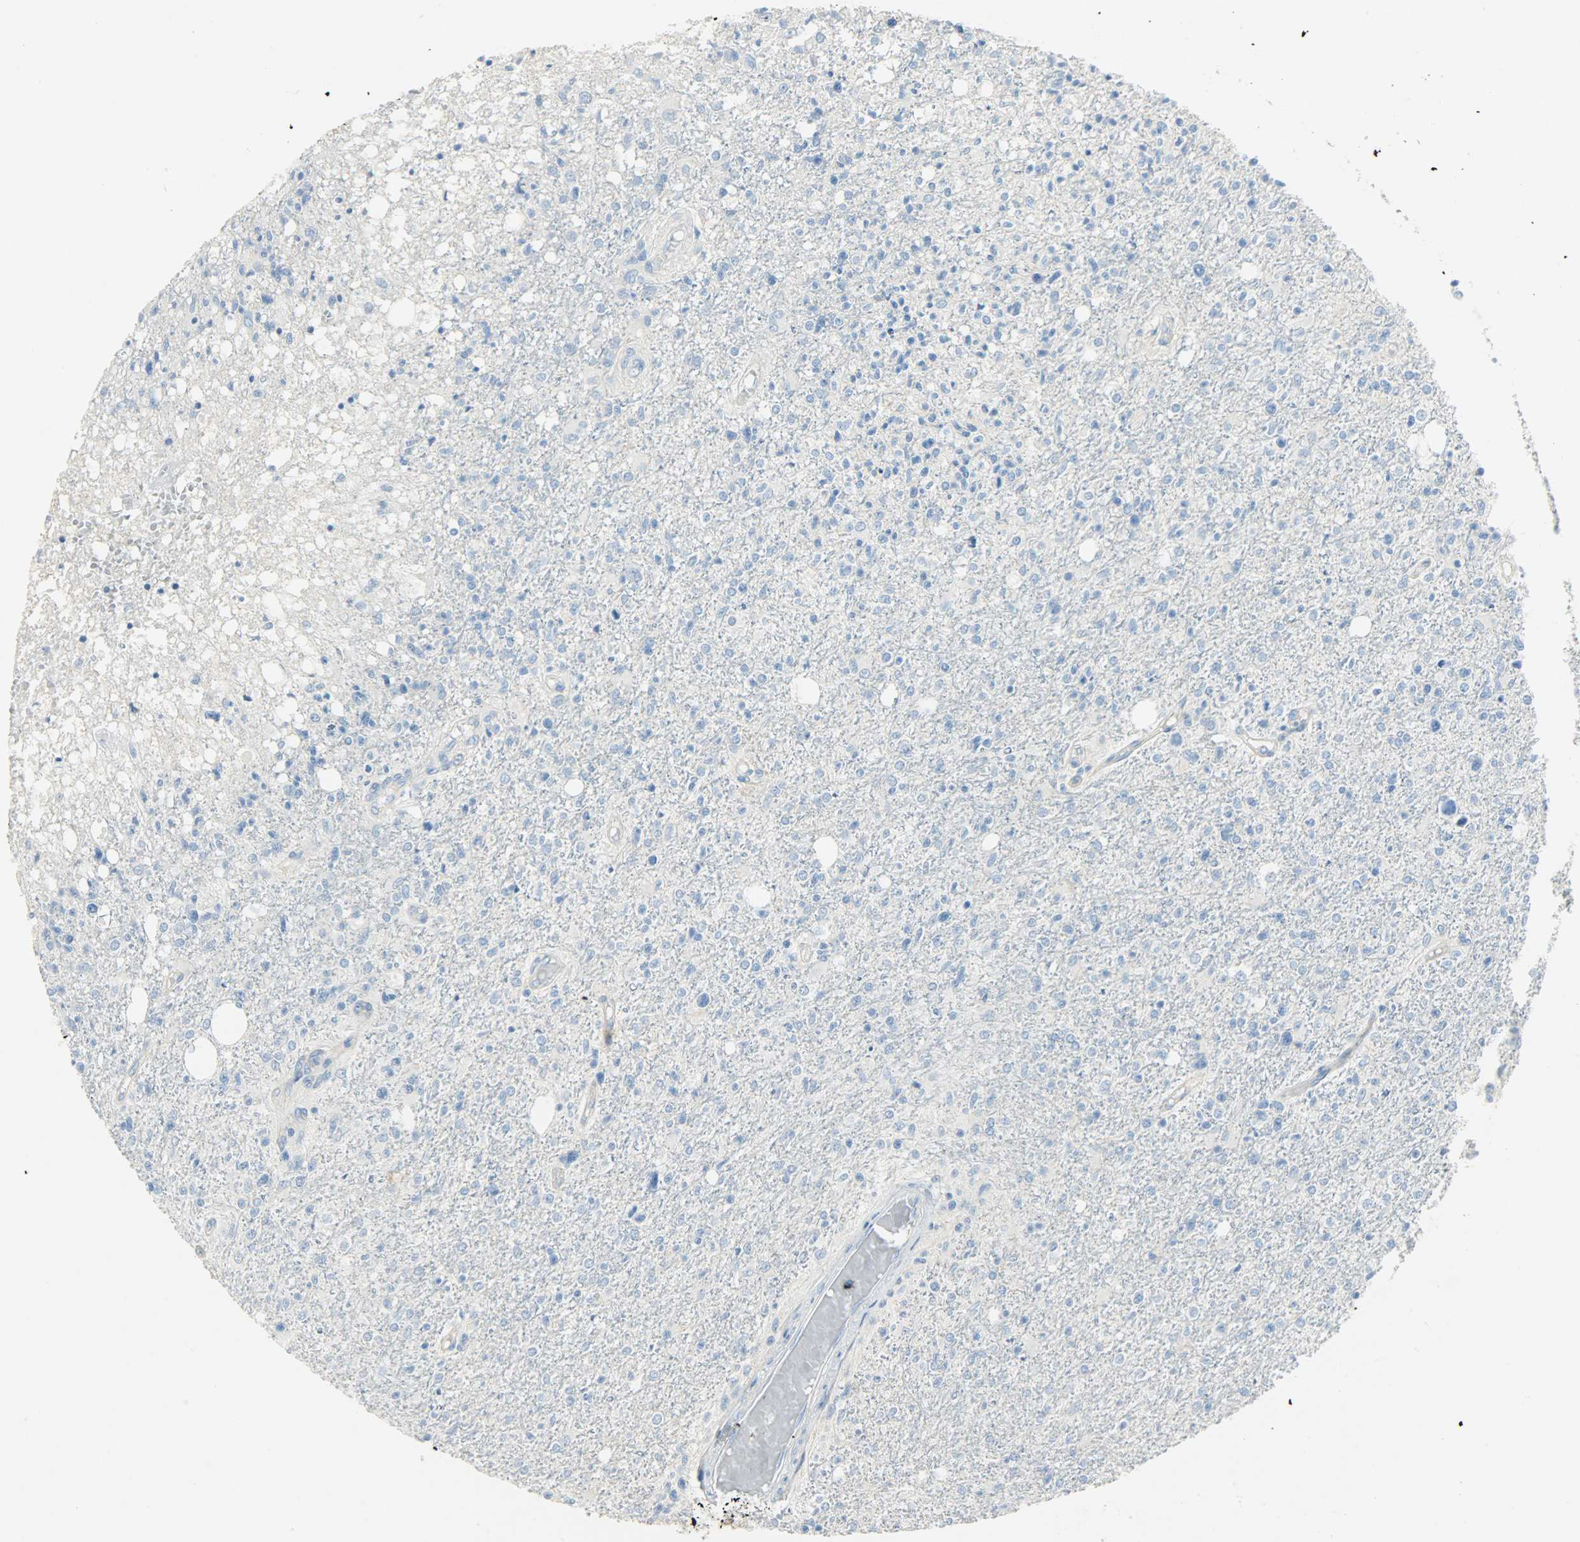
{"staining": {"intensity": "negative", "quantity": "none", "location": "none"}, "tissue": "glioma", "cell_type": "Tumor cells", "image_type": "cancer", "snomed": [{"axis": "morphology", "description": "Glioma, malignant, High grade"}, {"axis": "topography", "description": "Cerebral cortex"}], "caption": "IHC histopathology image of human malignant high-grade glioma stained for a protein (brown), which displays no expression in tumor cells. The staining is performed using DAB brown chromogen with nuclei counter-stained in using hematoxylin.", "gene": "PROM1", "patient": {"sex": "male", "age": 76}}